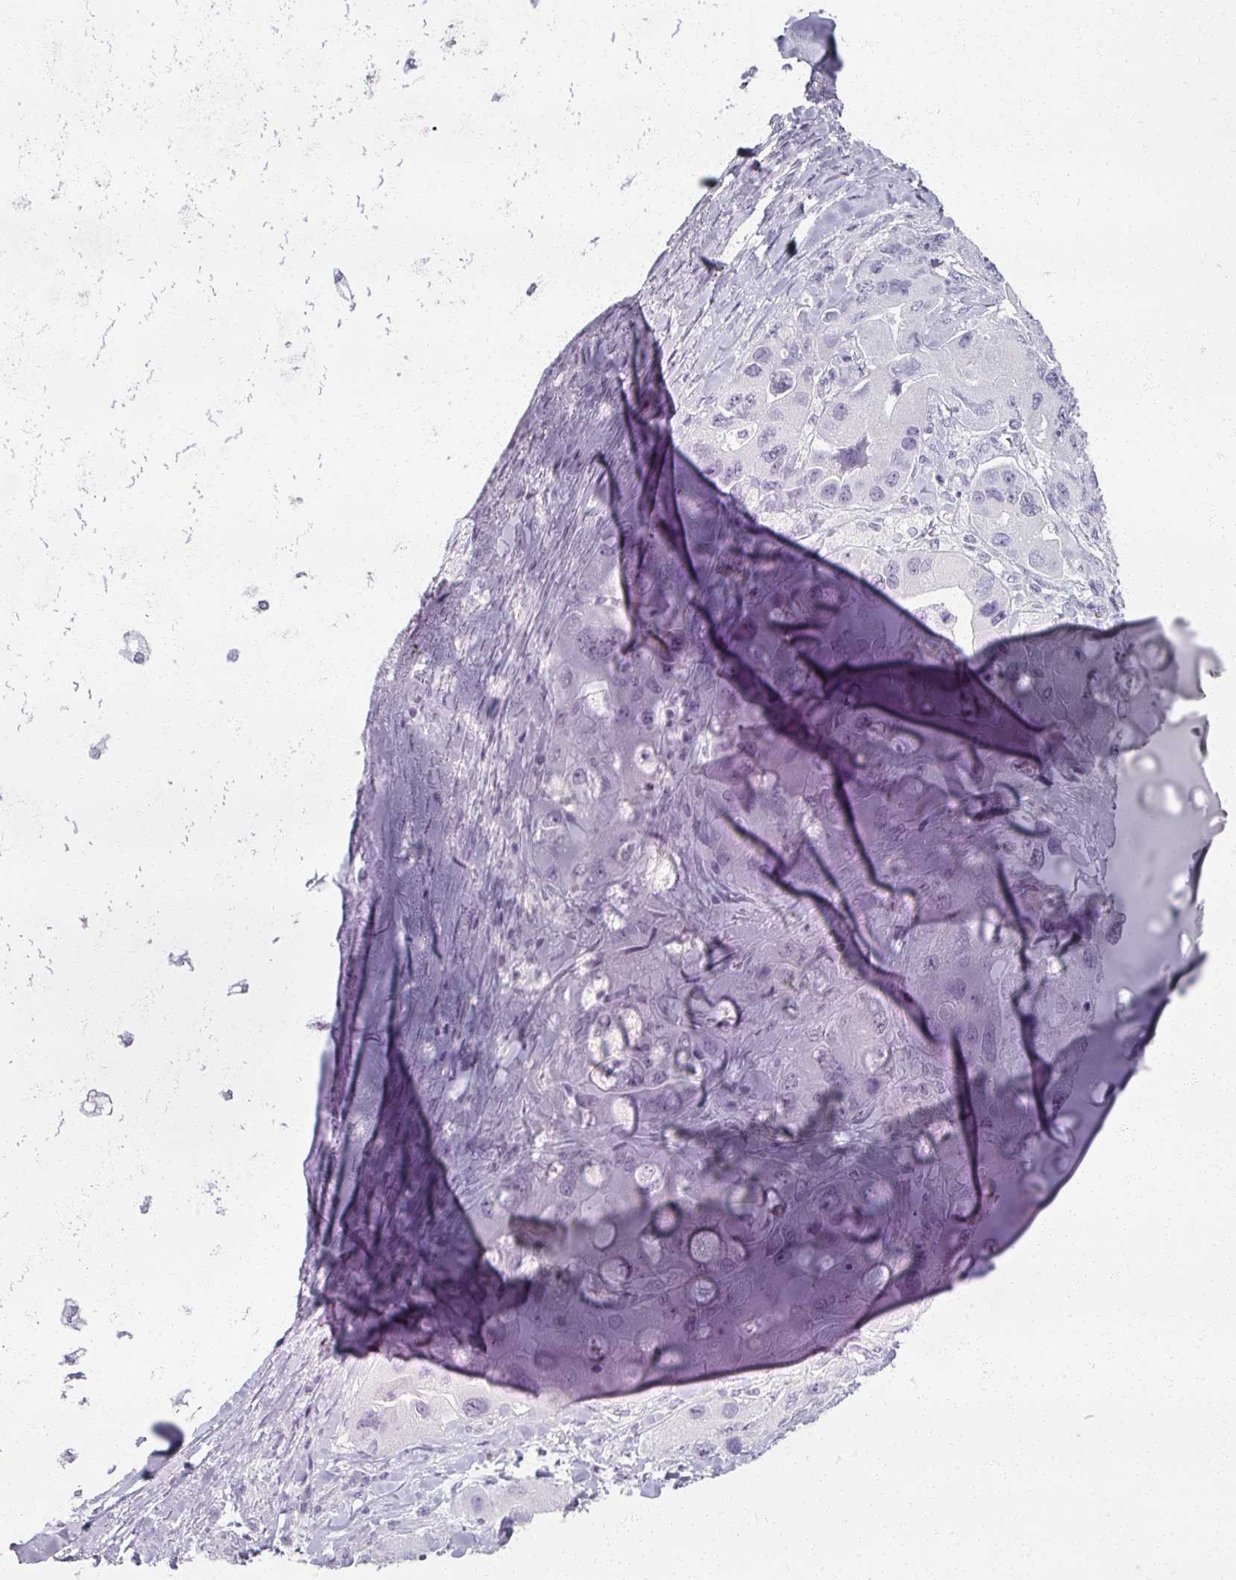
{"staining": {"intensity": "negative", "quantity": "none", "location": "none"}, "tissue": "lung cancer", "cell_type": "Tumor cells", "image_type": "cancer", "snomed": [{"axis": "morphology", "description": "Adenocarcinoma, NOS"}, {"axis": "topography", "description": "Lung"}], "caption": "Tumor cells show no significant staining in adenocarcinoma (lung).", "gene": "RFPL2", "patient": {"sex": "female", "age": 54}}